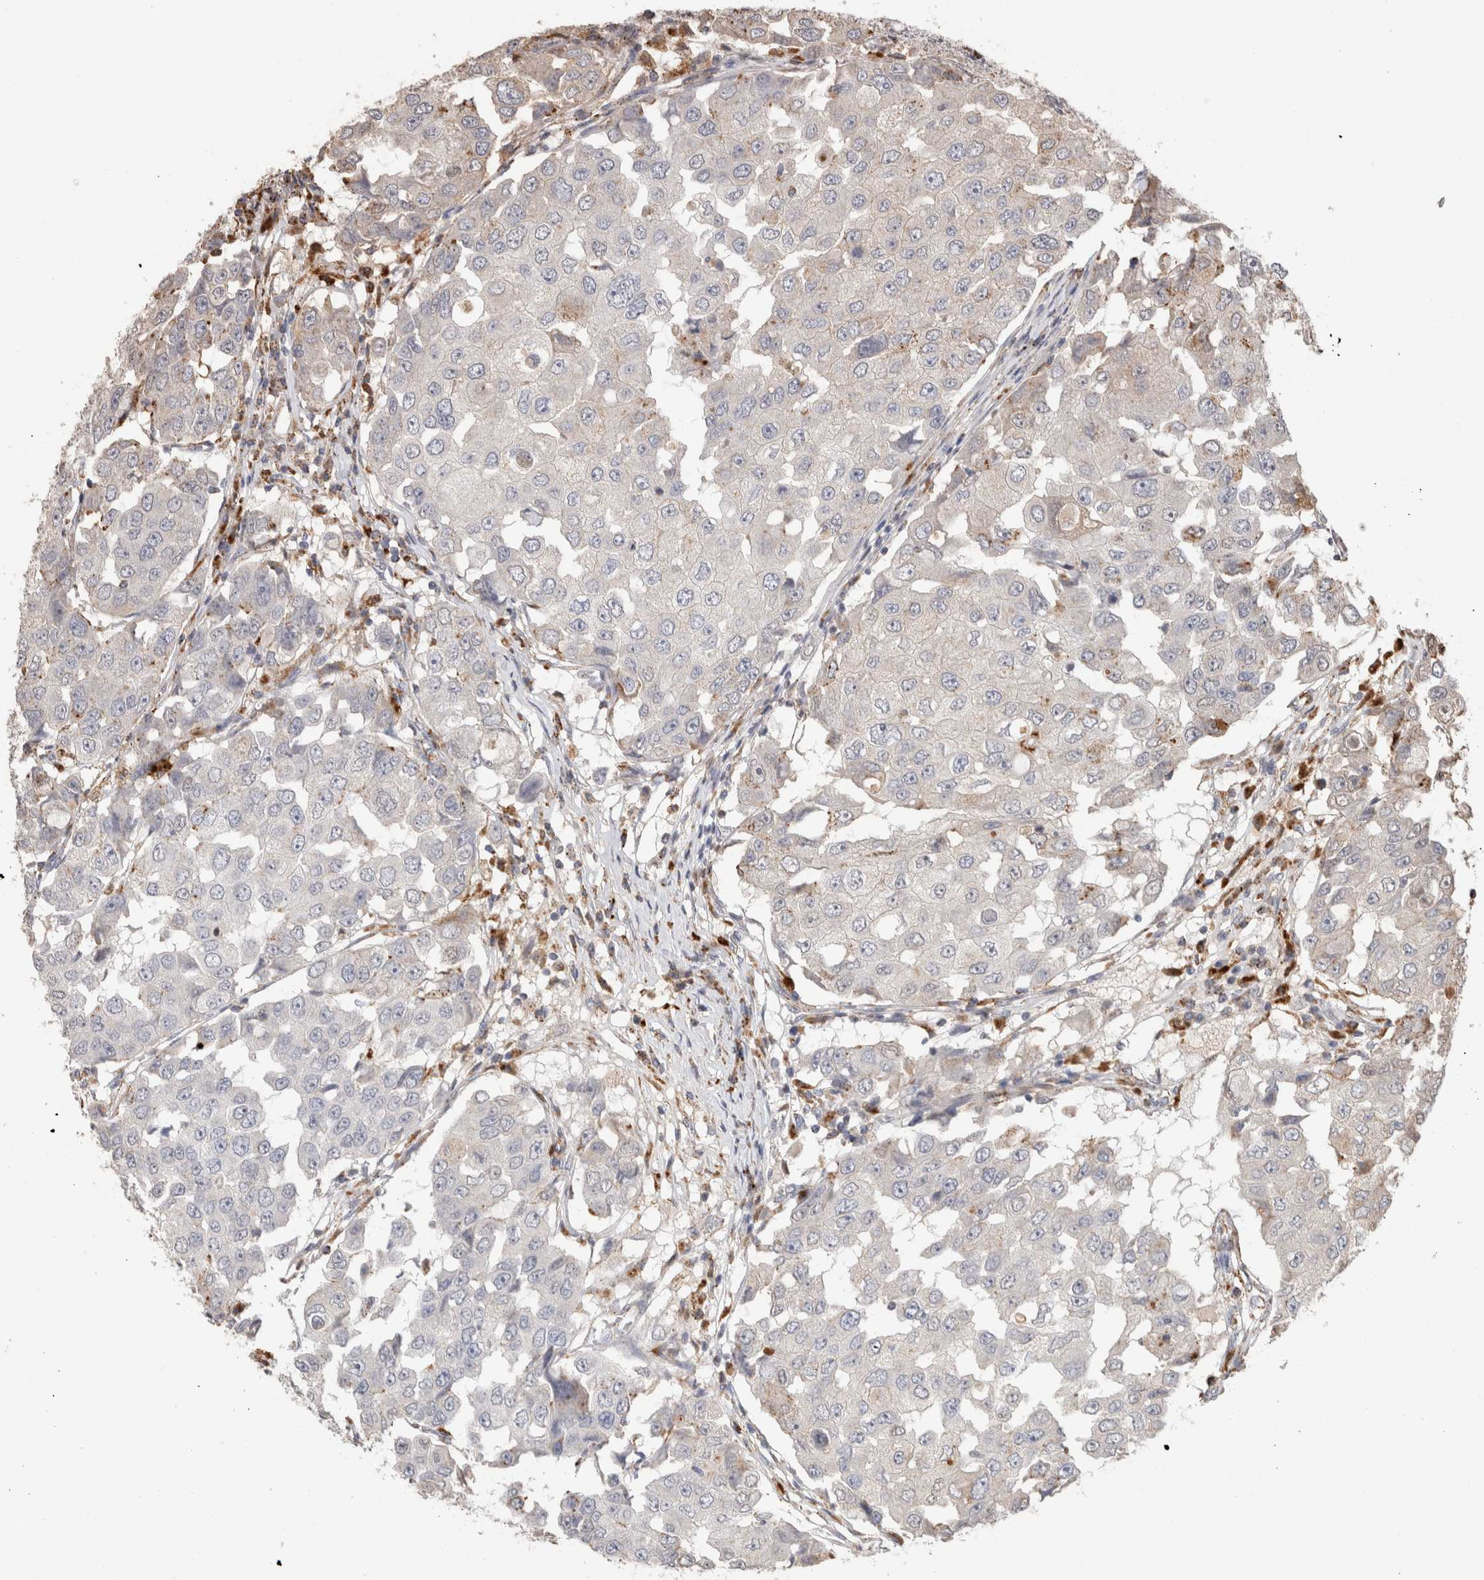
{"staining": {"intensity": "negative", "quantity": "none", "location": "none"}, "tissue": "breast cancer", "cell_type": "Tumor cells", "image_type": "cancer", "snomed": [{"axis": "morphology", "description": "Duct carcinoma"}, {"axis": "topography", "description": "Breast"}], "caption": "Micrograph shows no significant protein expression in tumor cells of breast intraductal carcinoma.", "gene": "ARSA", "patient": {"sex": "female", "age": 27}}